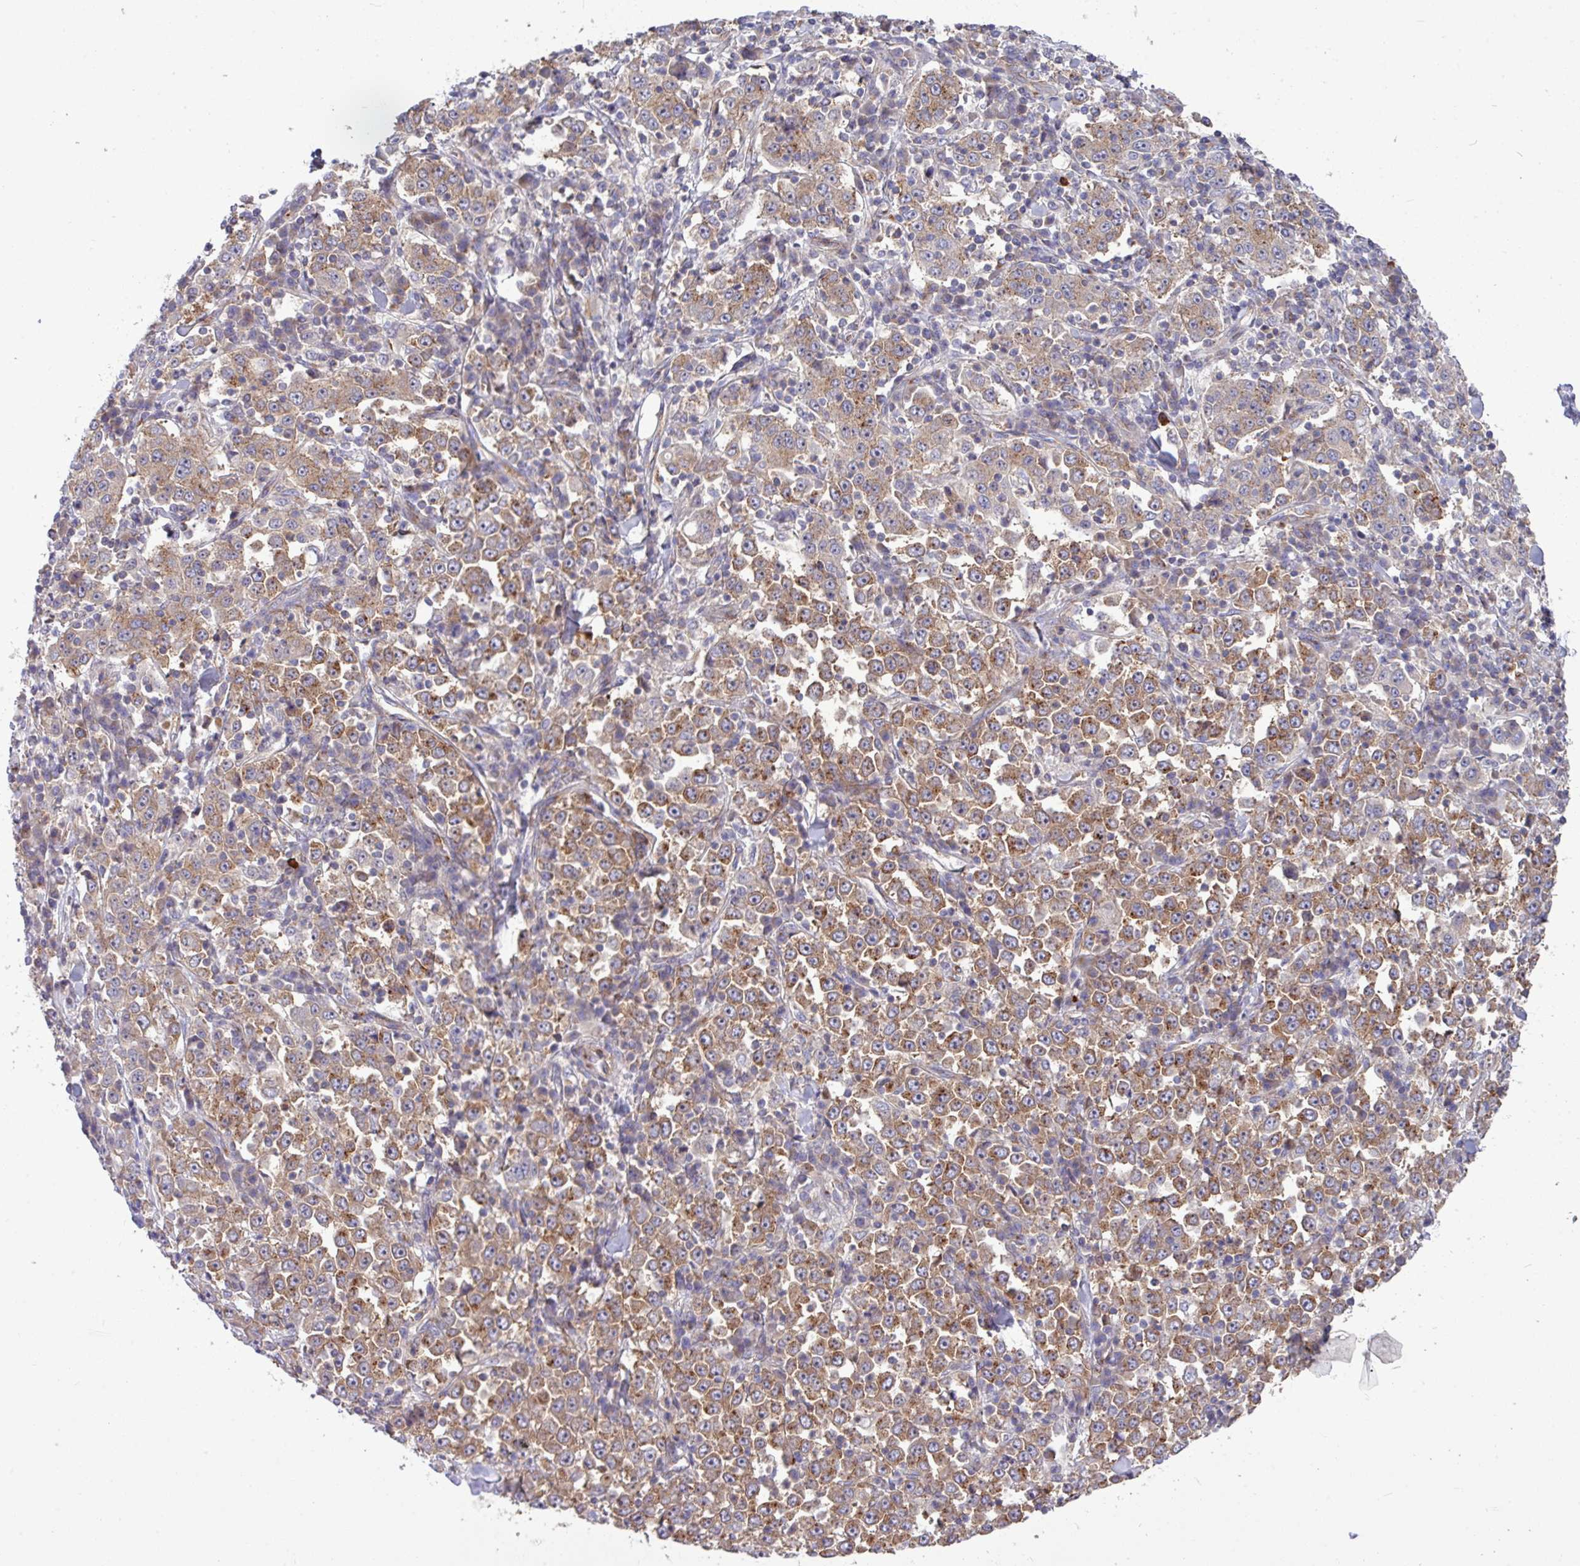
{"staining": {"intensity": "moderate", "quantity": ">75%", "location": "cytoplasmic/membranous"}, "tissue": "stomach cancer", "cell_type": "Tumor cells", "image_type": "cancer", "snomed": [{"axis": "morphology", "description": "Normal tissue, NOS"}, {"axis": "morphology", "description": "Adenocarcinoma, NOS"}, {"axis": "topography", "description": "Stomach, upper"}, {"axis": "topography", "description": "Stomach"}], "caption": "Moderate cytoplasmic/membranous positivity for a protein is identified in approximately >75% of tumor cells of stomach adenocarcinoma using IHC.", "gene": "LSM12", "patient": {"sex": "male", "age": 59}}